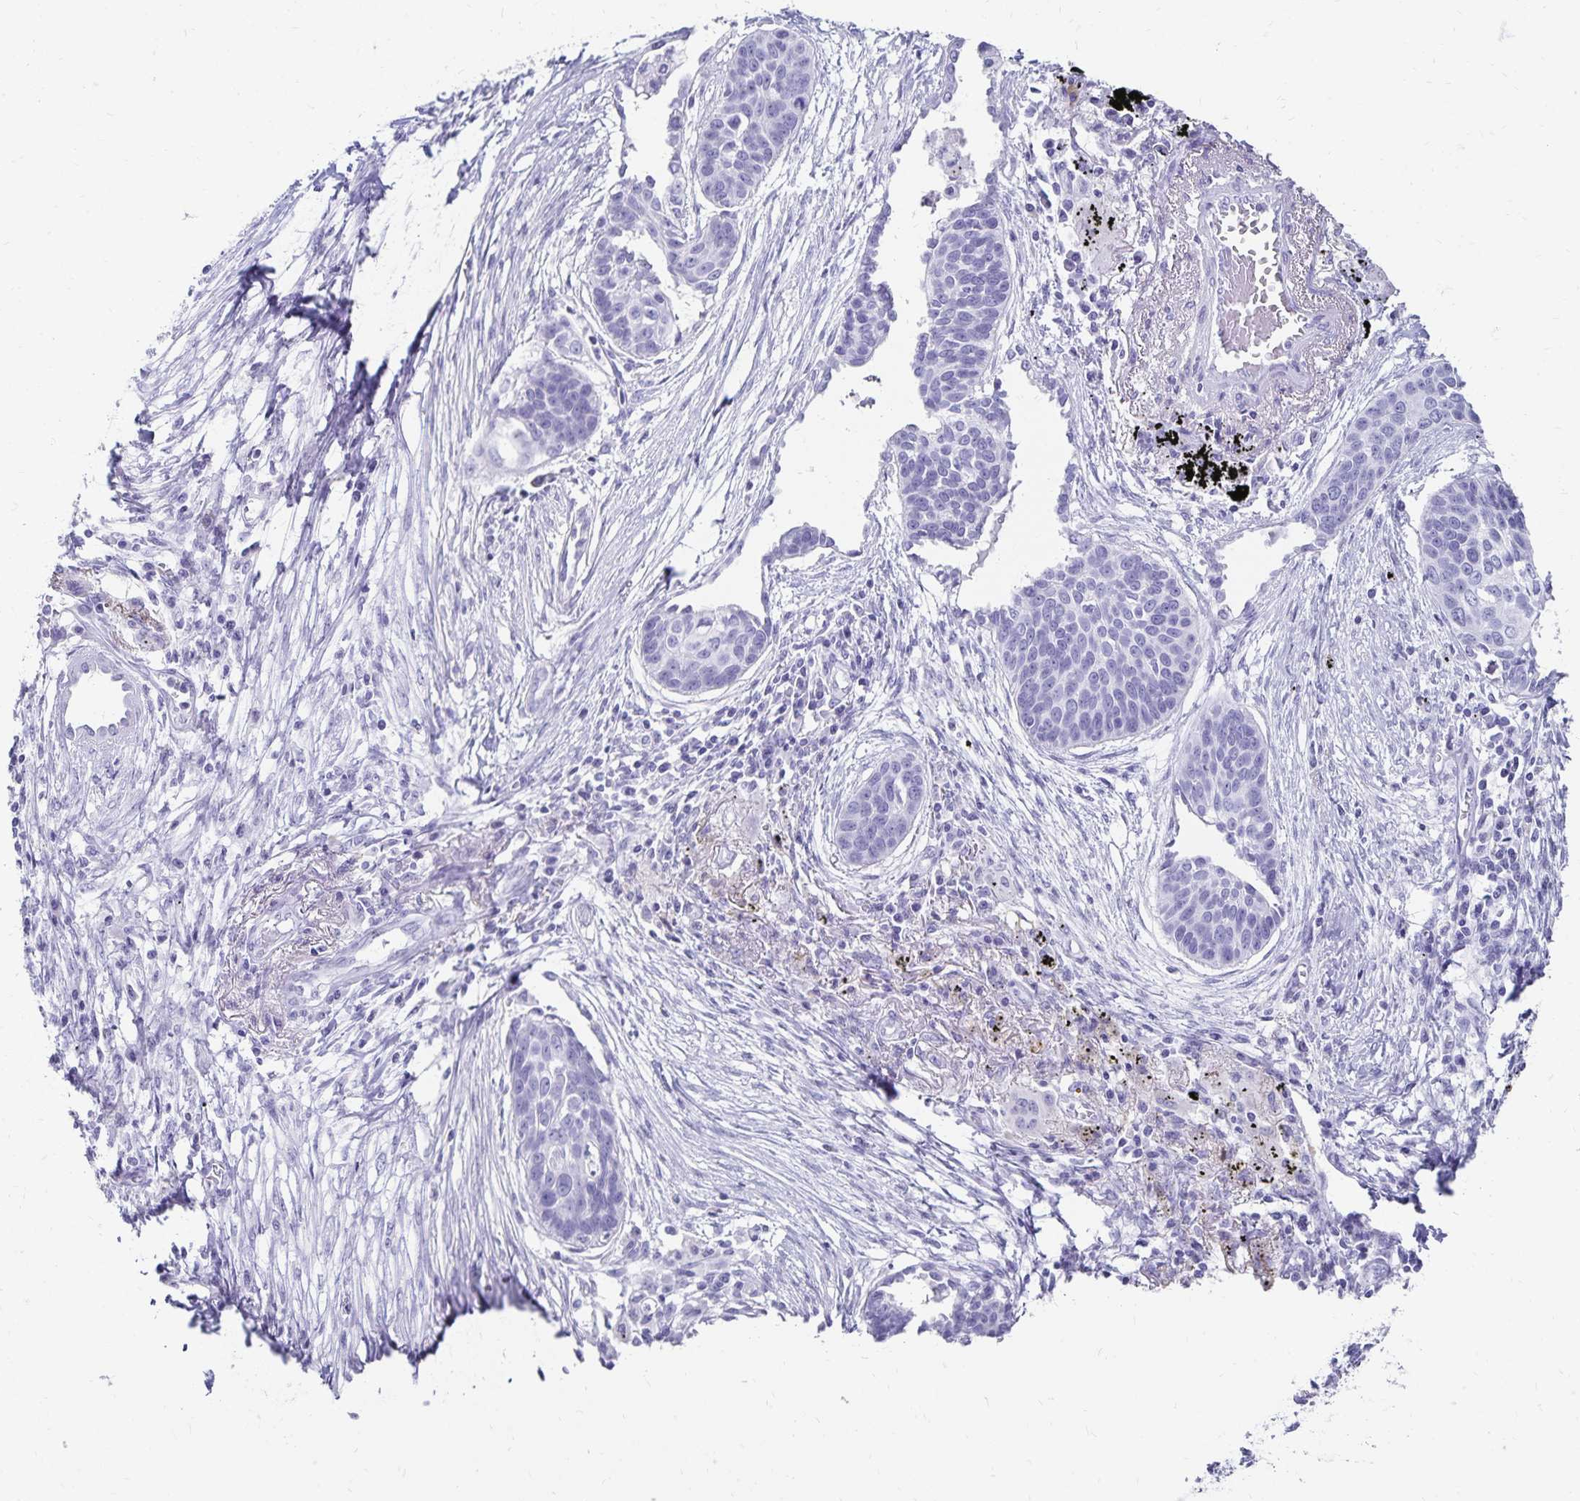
{"staining": {"intensity": "negative", "quantity": "none", "location": "none"}, "tissue": "lung cancer", "cell_type": "Tumor cells", "image_type": "cancer", "snomed": [{"axis": "morphology", "description": "Squamous cell carcinoma, NOS"}, {"axis": "topography", "description": "Lung"}], "caption": "Photomicrograph shows no protein positivity in tumor cells of lung cancer (squamous cell carcinoma) tissue. Nuclei are stained in blue.", "gene": "GIP", "patient": {"sex": "male", "age": 71}}